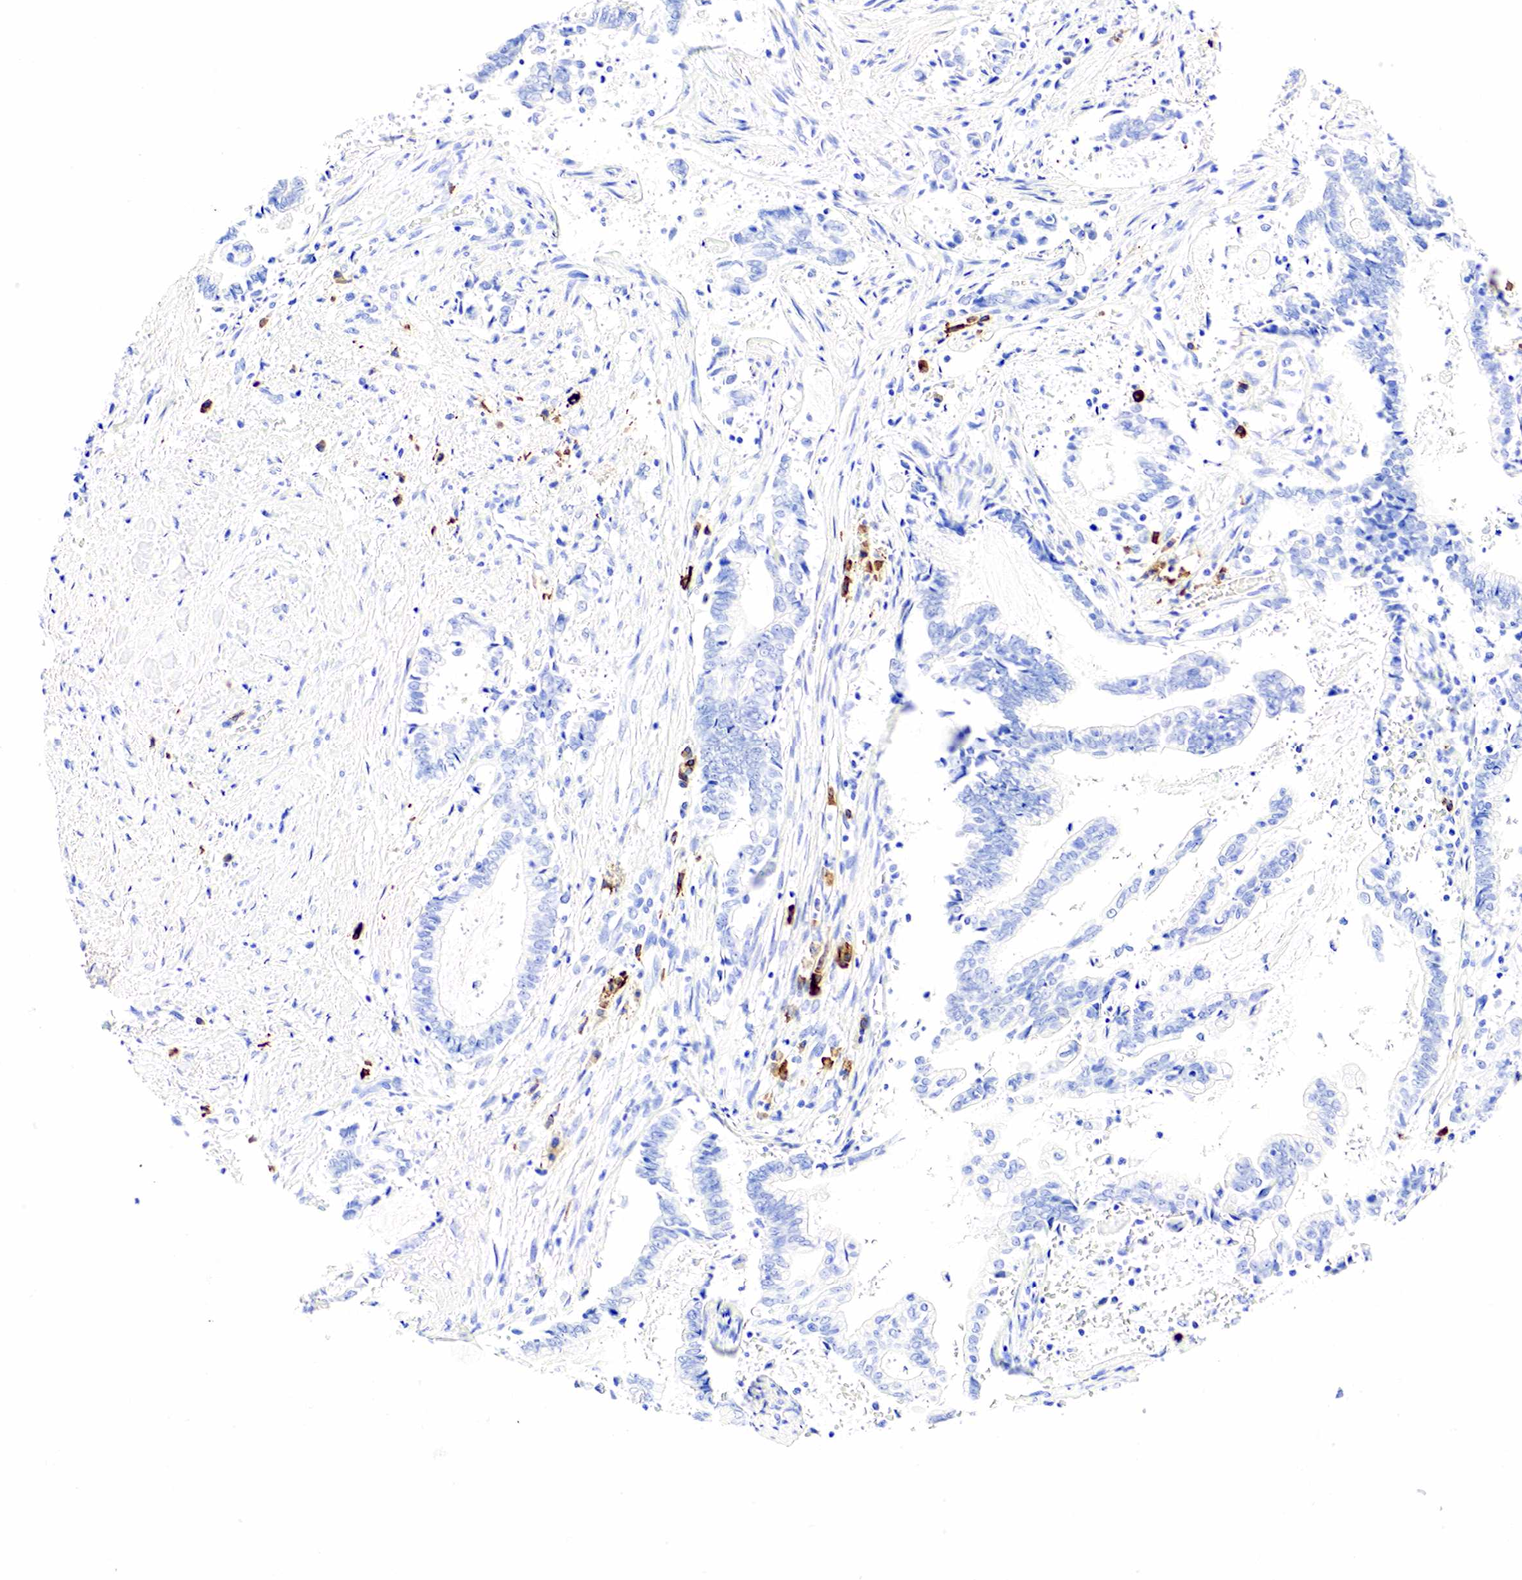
{"staining": {"intensity": "negative", "quantity": "none", "location": "none"}, "tissue": "liver cancer", "cell_type": "Tumor cells", "image_type": "cancer", "snomed": [{"axis": "morphology", "description": "Cholangiocarcinoma"}, {"axis": "topography", "description": "Liver"}], "caption": "Human cholangiocarcinoma (liver) stained for a protein using IHC reveals no positivity in tumor cells.", "gene": "CD79A", "patient": {"sex": "male", "age": 57}}